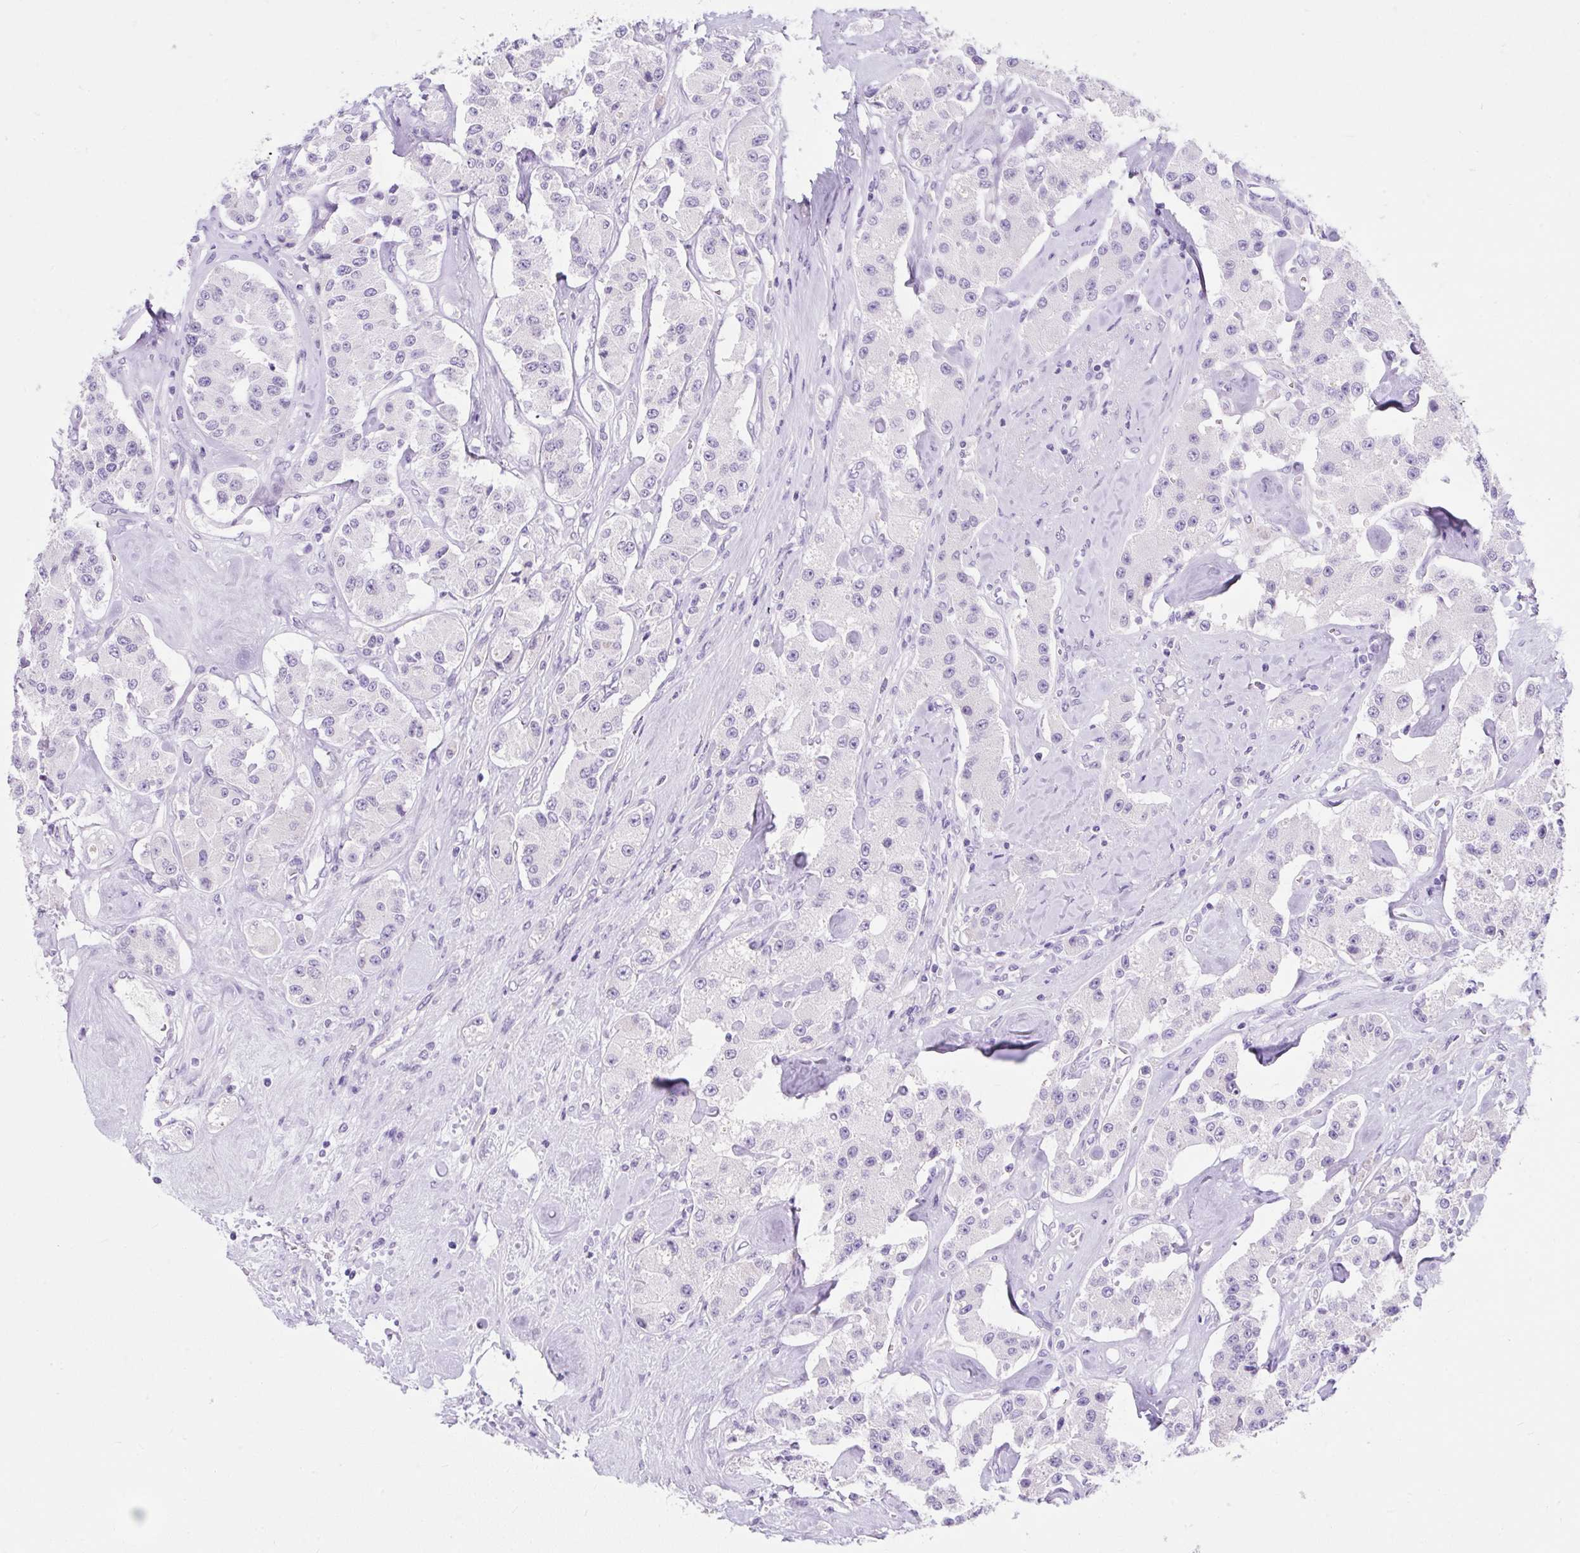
{"staining": {"intensity": "negative", "quantity": "none", "location": "none"}, "tissue": "carcinoid", "cell_type": "Tumor cells", "image_type": "cancer", "snomed": [{"axis": "morphology", "description": "Carcinoid, malignant, NOS"}, {"axis": "topography", "description": "Pancreas"}], "caption": "DAB (3,3'-diaminobenzidine) immunohistochemical staining of malignant carcinoid exhibits no significant positivity in tumor cells.", "gene": "GOLGA8A", "patient": {"sex": "male", "age": 41}}